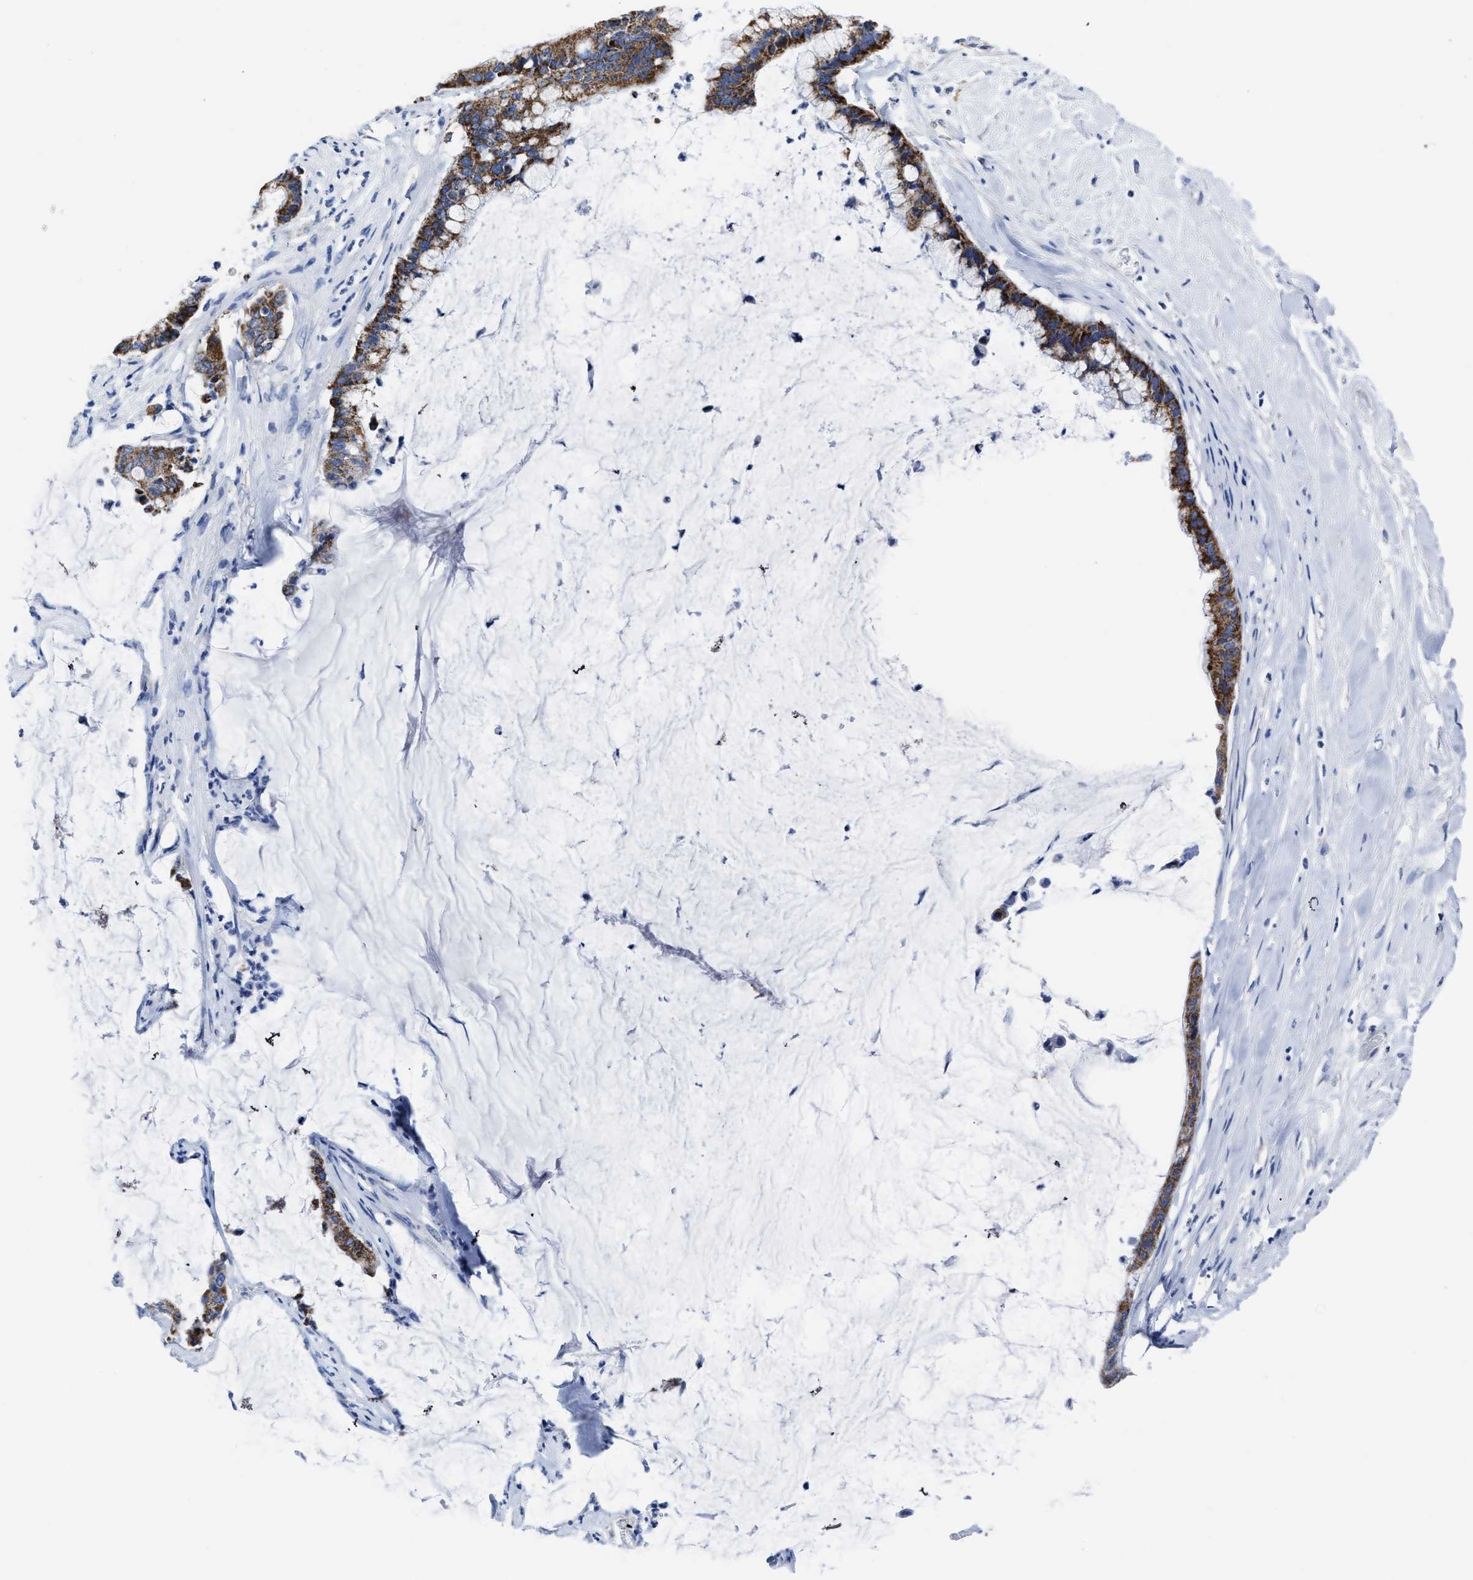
{"staining": {"intensity": "strong", "quantity": ">75%", "location": "cytoplasmic/membranous"}, "tissue": "pancreatic cancer", "cell_type": "Tumor cells", "image_type": "cancer", "snomed": [{"axis": "morphology", "description": "Adenocarcinoma, NOS"}, {"axis": "topography", "description": "Pancreas"}], "caption": "DAB (3,3'-diaminobenzidine) immunohistochemical staining of human adenocarcinoma (pancreatic) displays strong cytoplasmic/membranous protein positivity in approximately >75% of tumor cells.", "gene": "KCNMB3", "patient": {"sex": "male", "age": 41}}